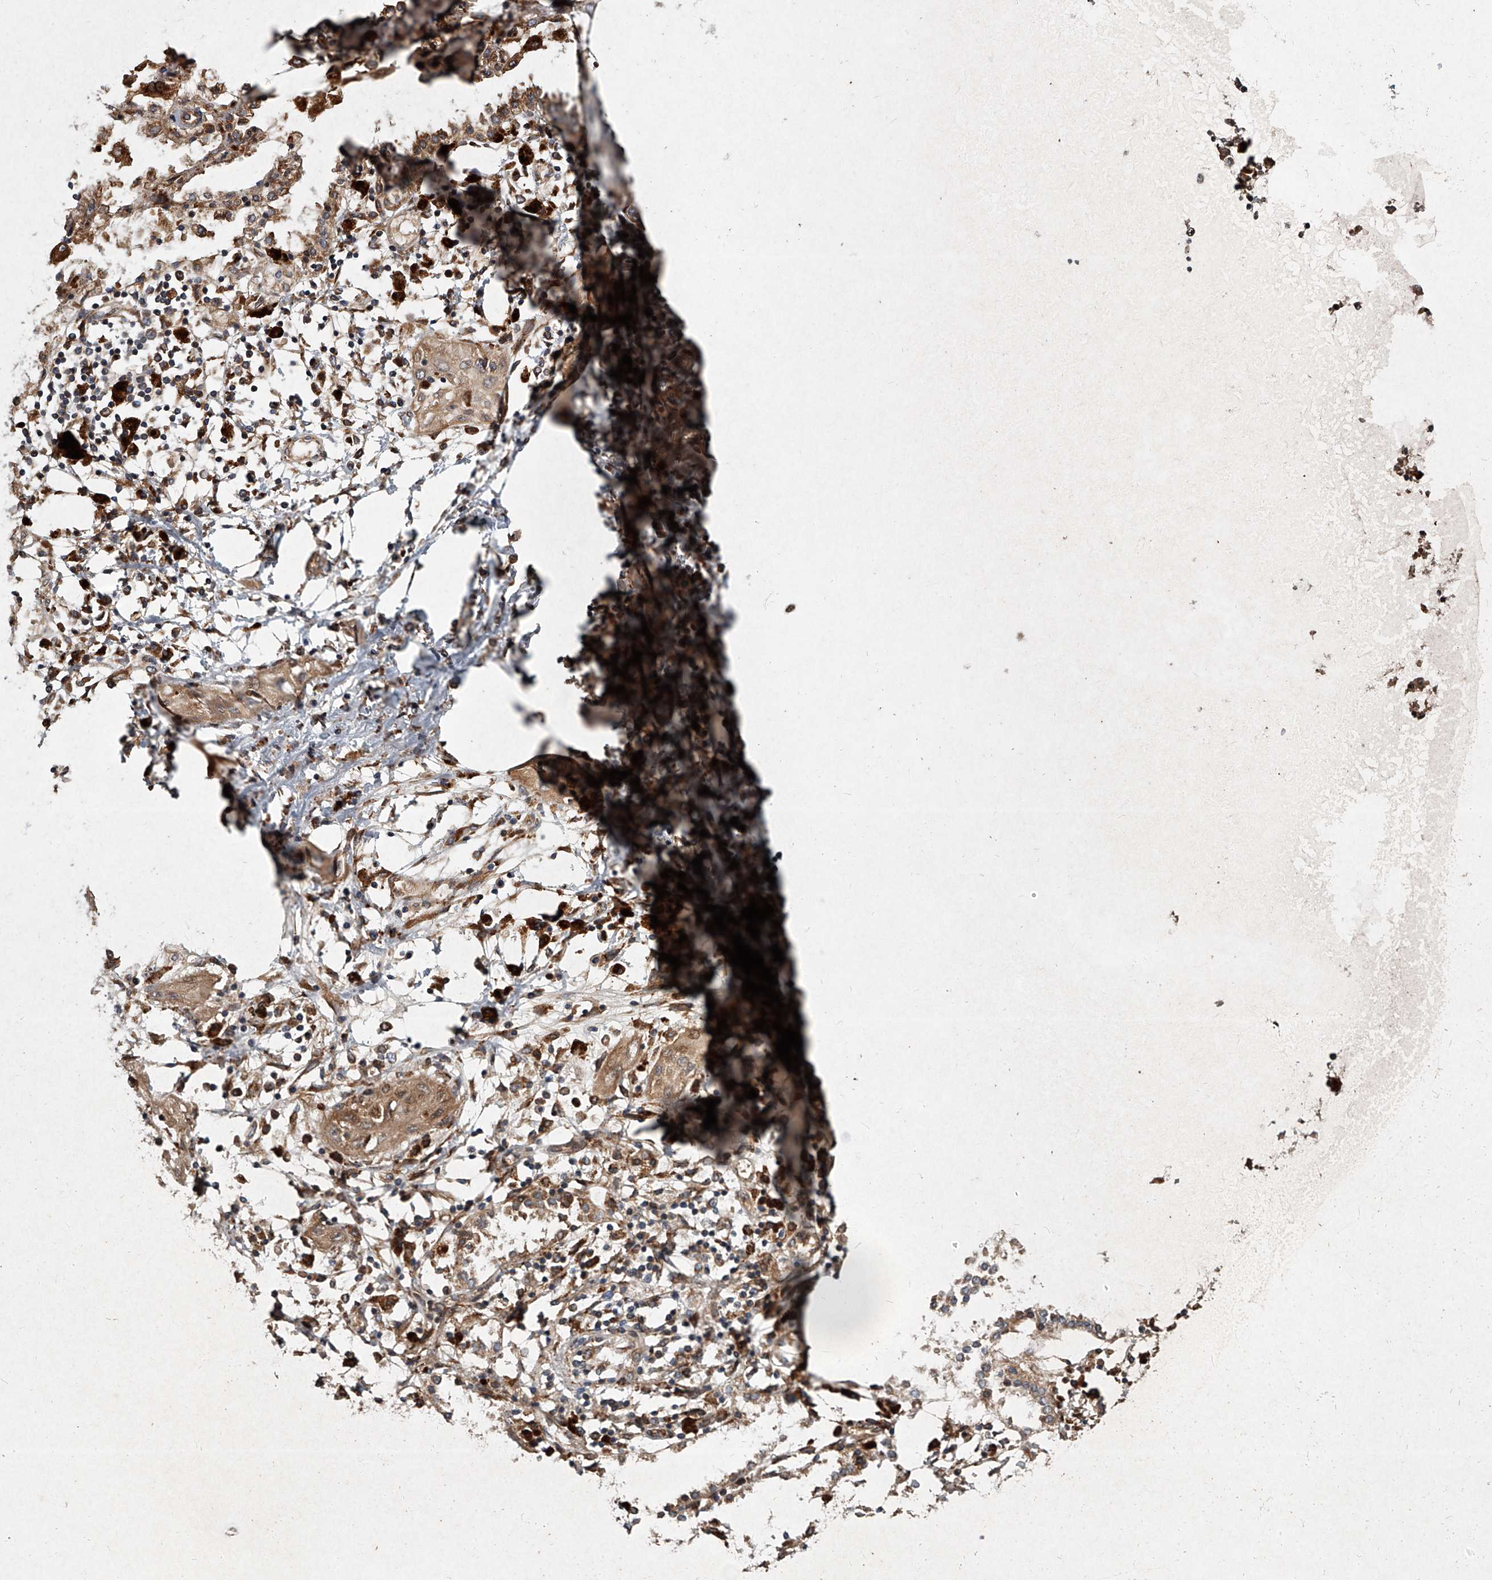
{"staining": {"intensity": "moderate", "quantity": ">75%", "location": "cytoplasmic/membranous"}, "tissue": "lung cancer", "cell_type": "Tumor cells", "image_type": "cancer", "snomed": [{"axis": "morphology", "description": "Squamous cell carcinoma, NOS"}, {"axis": "topography", "description": "Lung"}], "caption": "Lung cancer (squamous cell carcinoma) stained with DAB immunohistochemistry (IHC) reveals medium levels of moderate cytoplasmic/membranous expression in approximately >75% of tumor cells.", "gene": "EVA1C", "patient": {"sex": "female", "age": 47}}